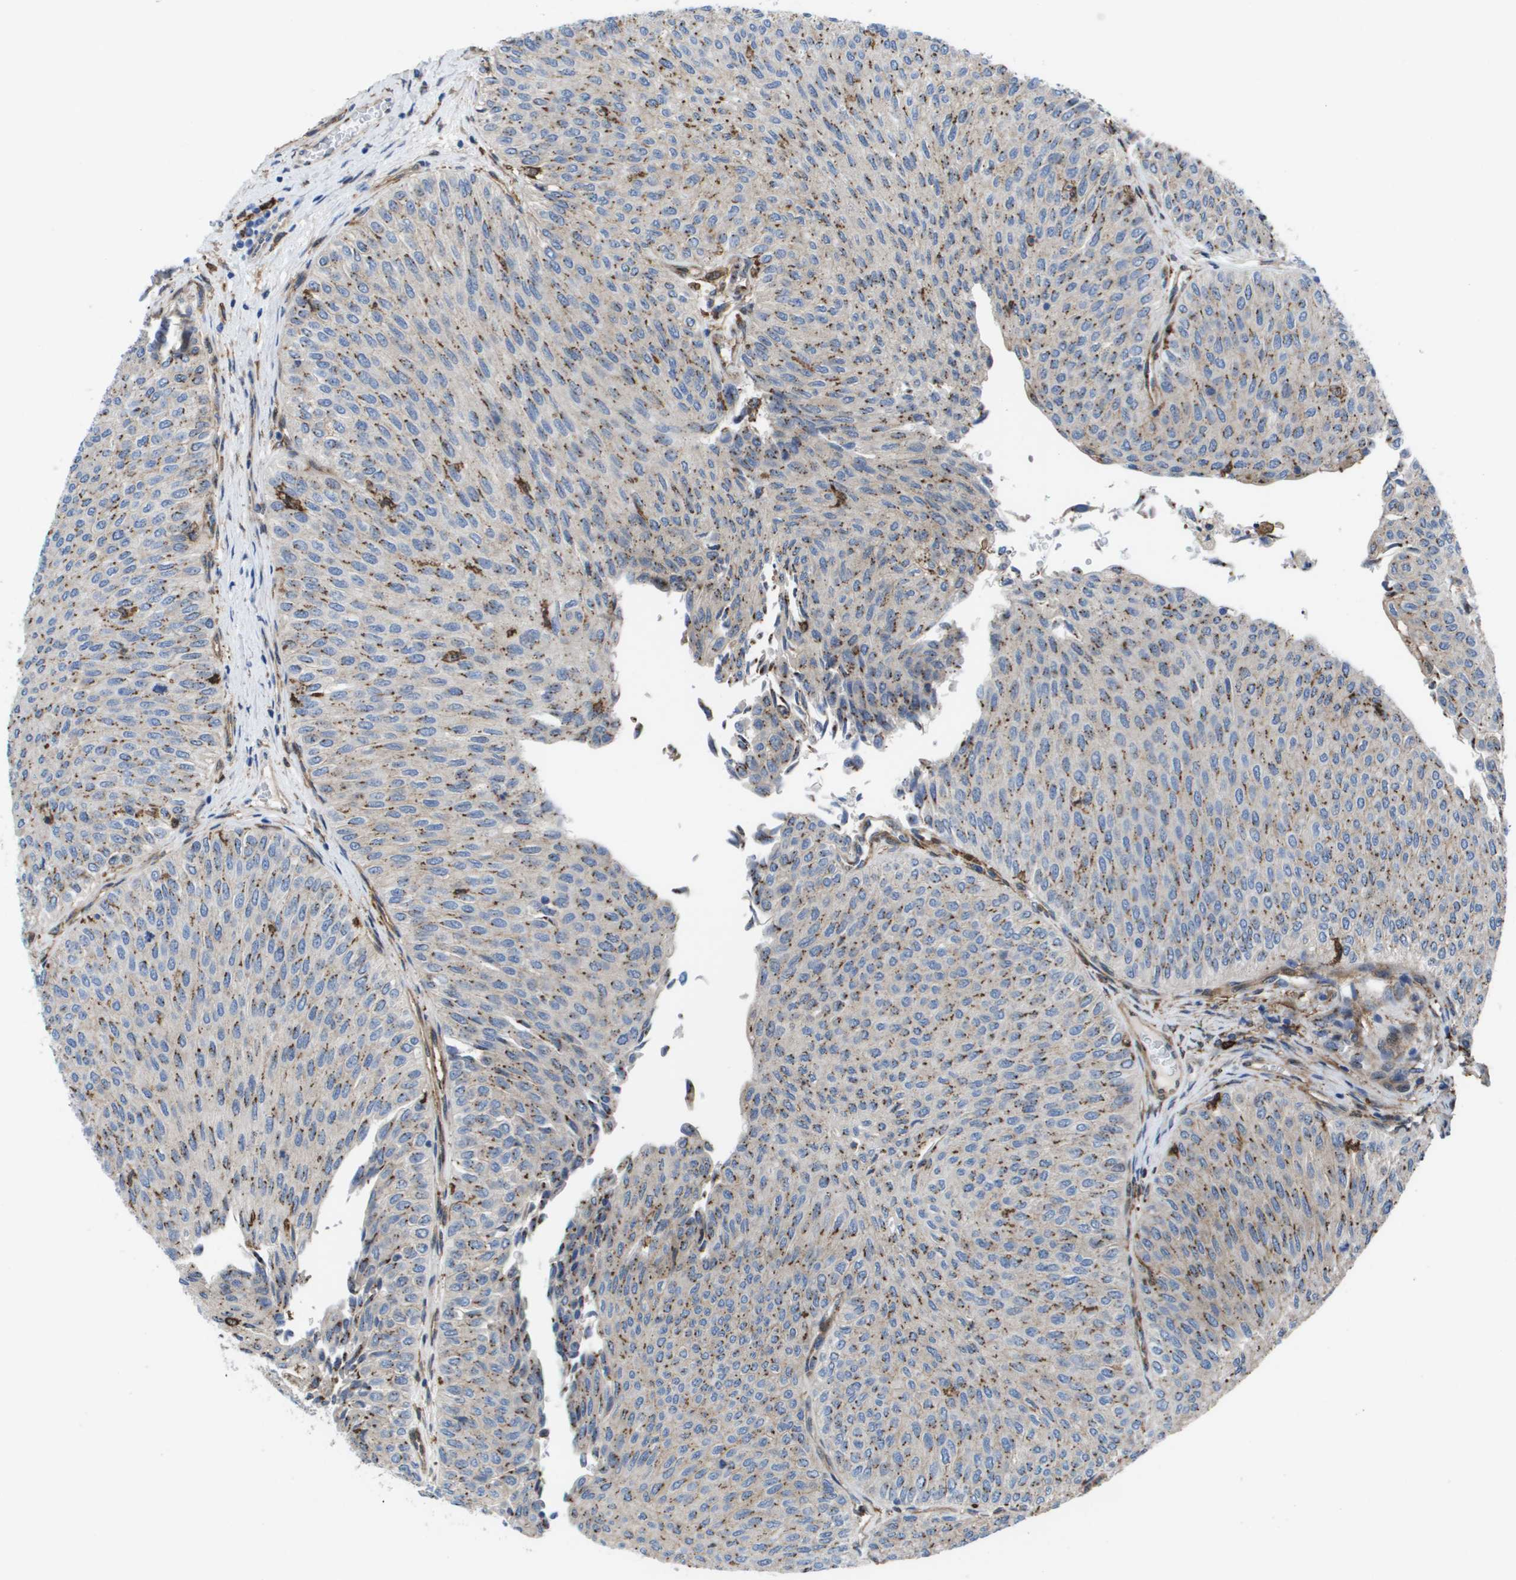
{"staining": {"intensity": "moderate", "quantity": ">75%", "location": "cytoplasmic/membranous"}, "tissue": "urothelial cancer", "cell_type": "Tumor cells", "image_type": "cancer", "snomed": [{"axis": "morphology", "description": "Urothelial carcinoma, Low grade"}, {"axis": "topography", "description": "Urinary bladder"}], "caption": "There is medium levels of moderate cytoplasmic/membranous expression in tumor cells of urothelial cancer, as demonstrated by immunohistochemical staining (brown color).", "gene": "SLC37A2", "patient": {"sex": "male", "age": 78}}